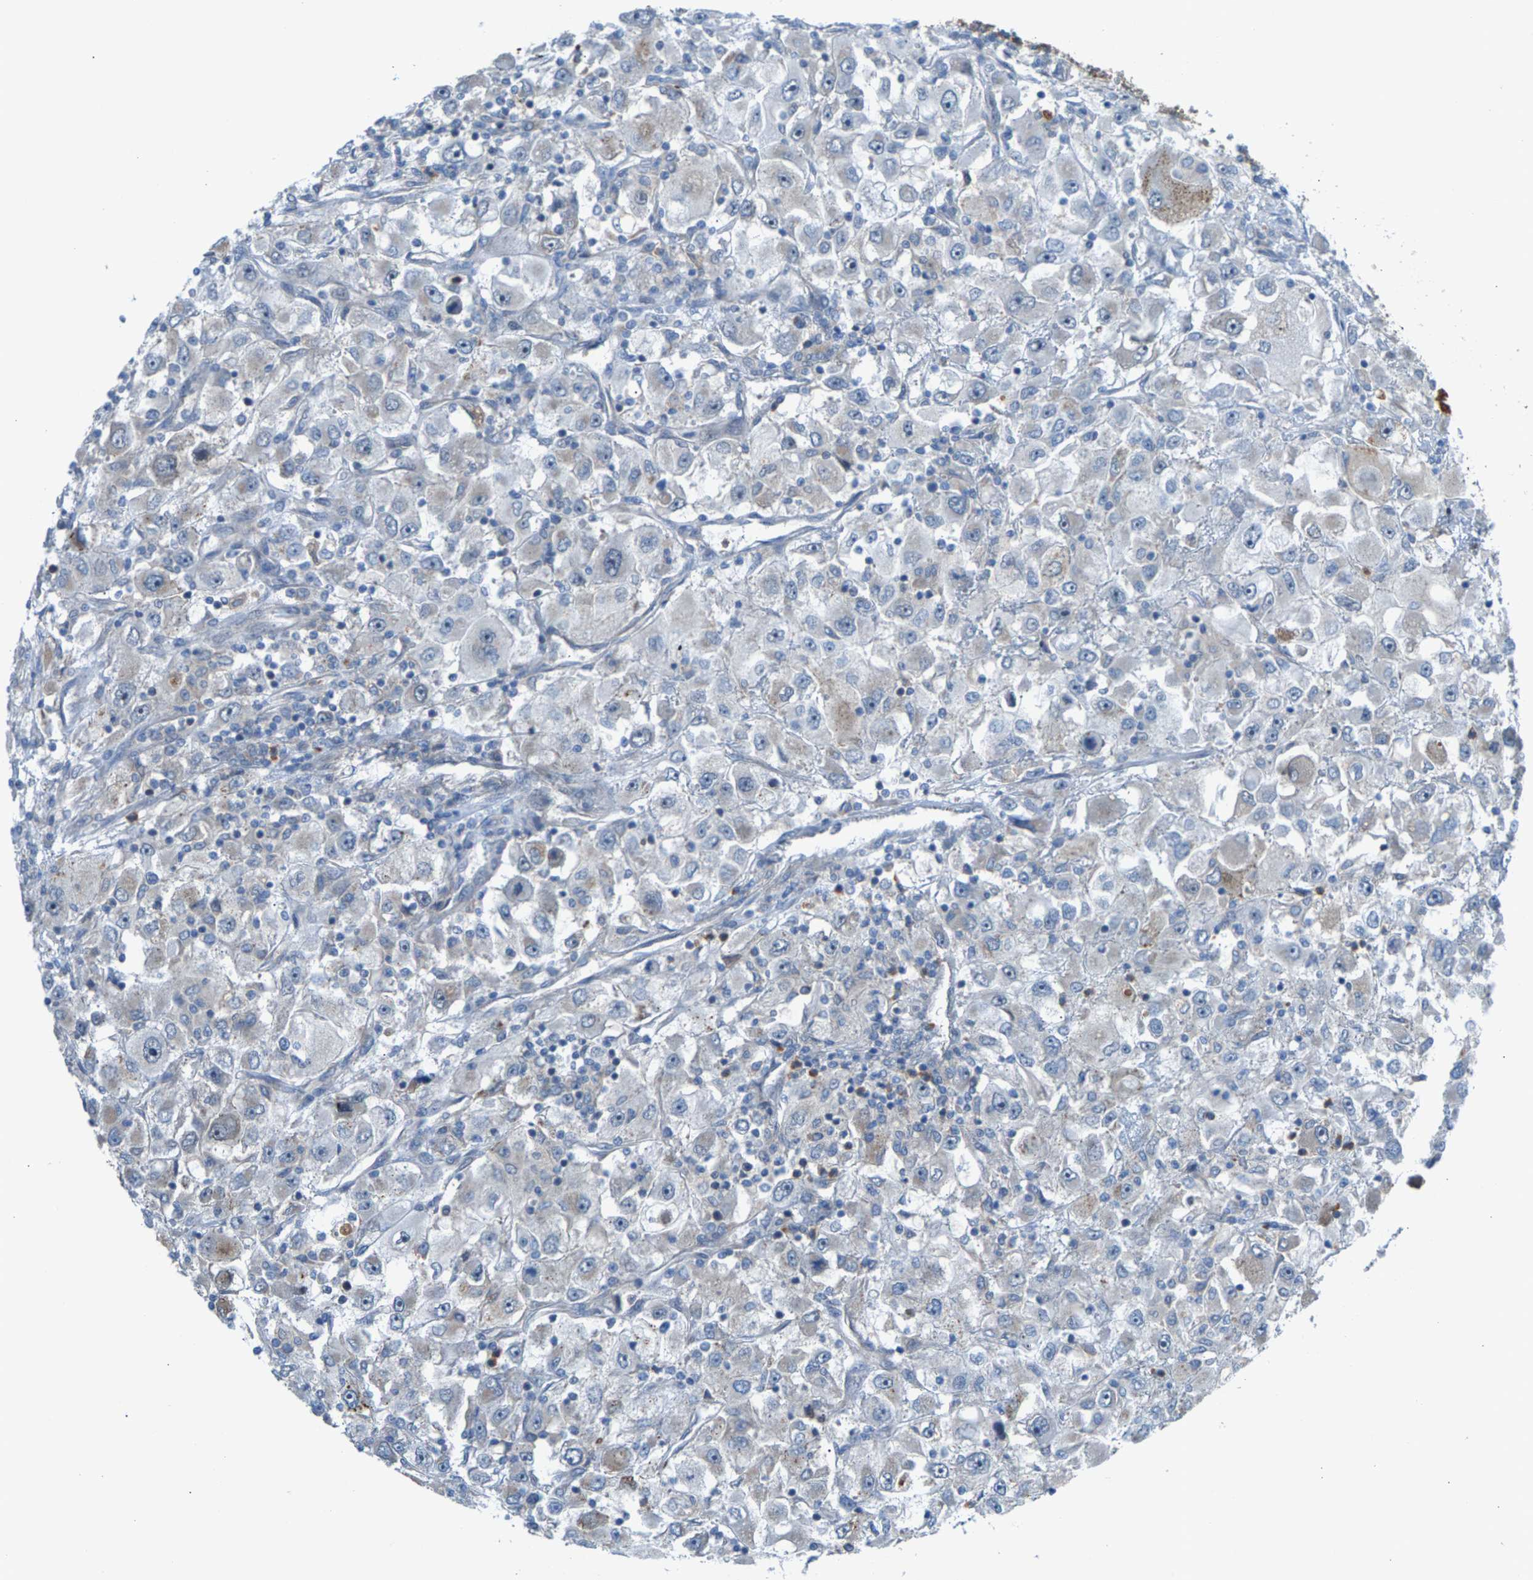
{"staining": {"intensity": "weak", "quantity": "<25%", "location": "cytoplasmic/membranous"}, "tissue": "renal cancer", "cell_type": "Tumor cells", "image_type": "cancer", "snomed": [{"axis": "morphology", "description": "Adenocarcinoma, NOS"}, {"axis": "topography", "description": "Kidney"}], "caption": "Image shows no significant protein positivity in tumor cells of adenocarcinoma (renal).", "gene": "PDCL", "patient": {"sex": "female", "age": 52}}